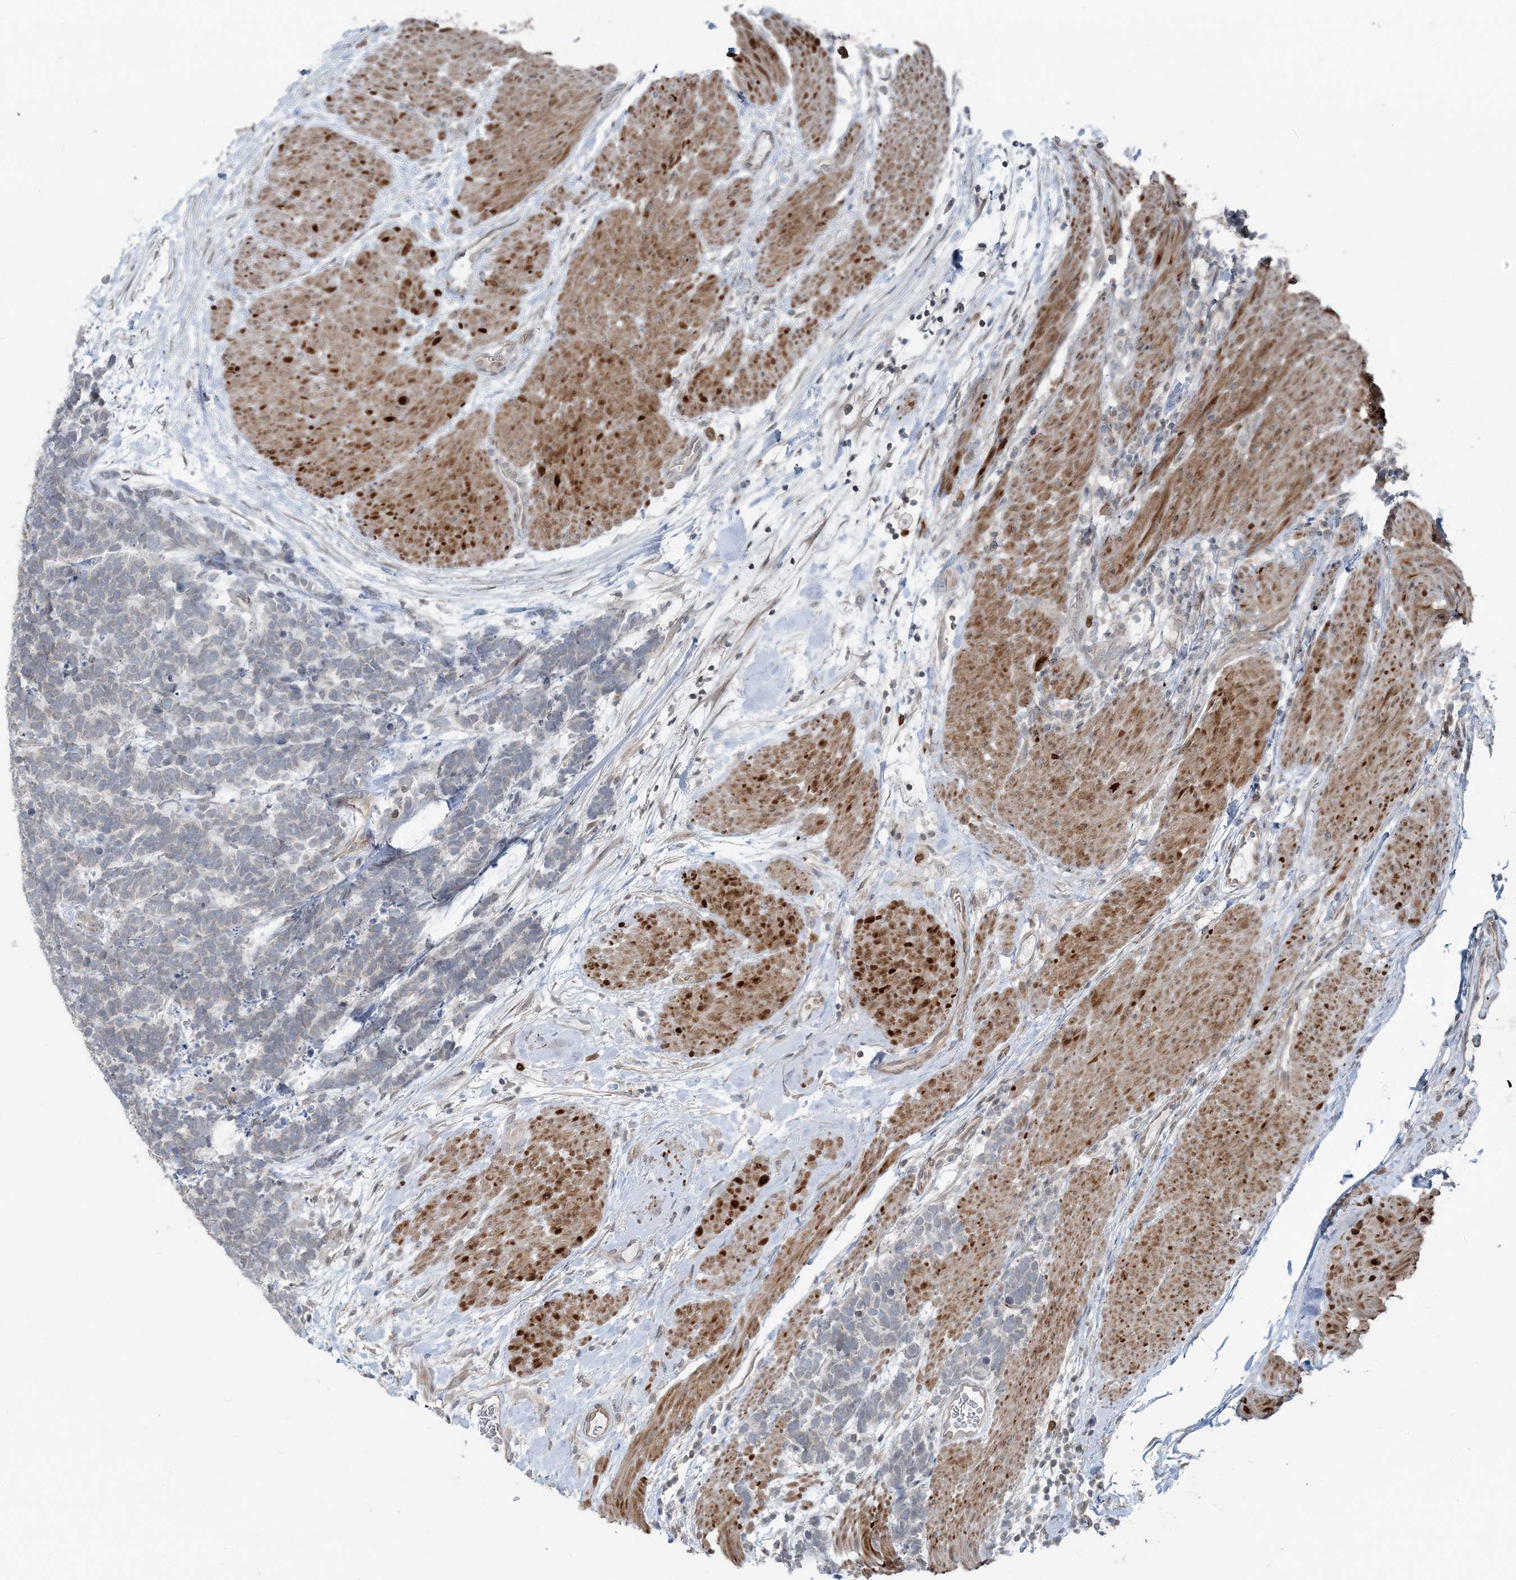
{"staining": {"intensity": "negative", "quantity": "none", "location": "none"}, "tissue": "carcinoid", "cell_type": "Tumor cells", "image_type": "cancer", "snomed": [{"axis": "morphology", "description": "Carcinoma, NOS"}, {"axis": "morphology", "description": "Carcinoid, malignant, NOS"}, {"axis": "topography", "description": "Urinary bladder"}], "caption": "Carcinoid stained for a protein using immunohistochemistry (IHC) demonstrates no expression tumor cells.", "gene": "FBXL17", "patient": {"sex": "male", "age": 57}}